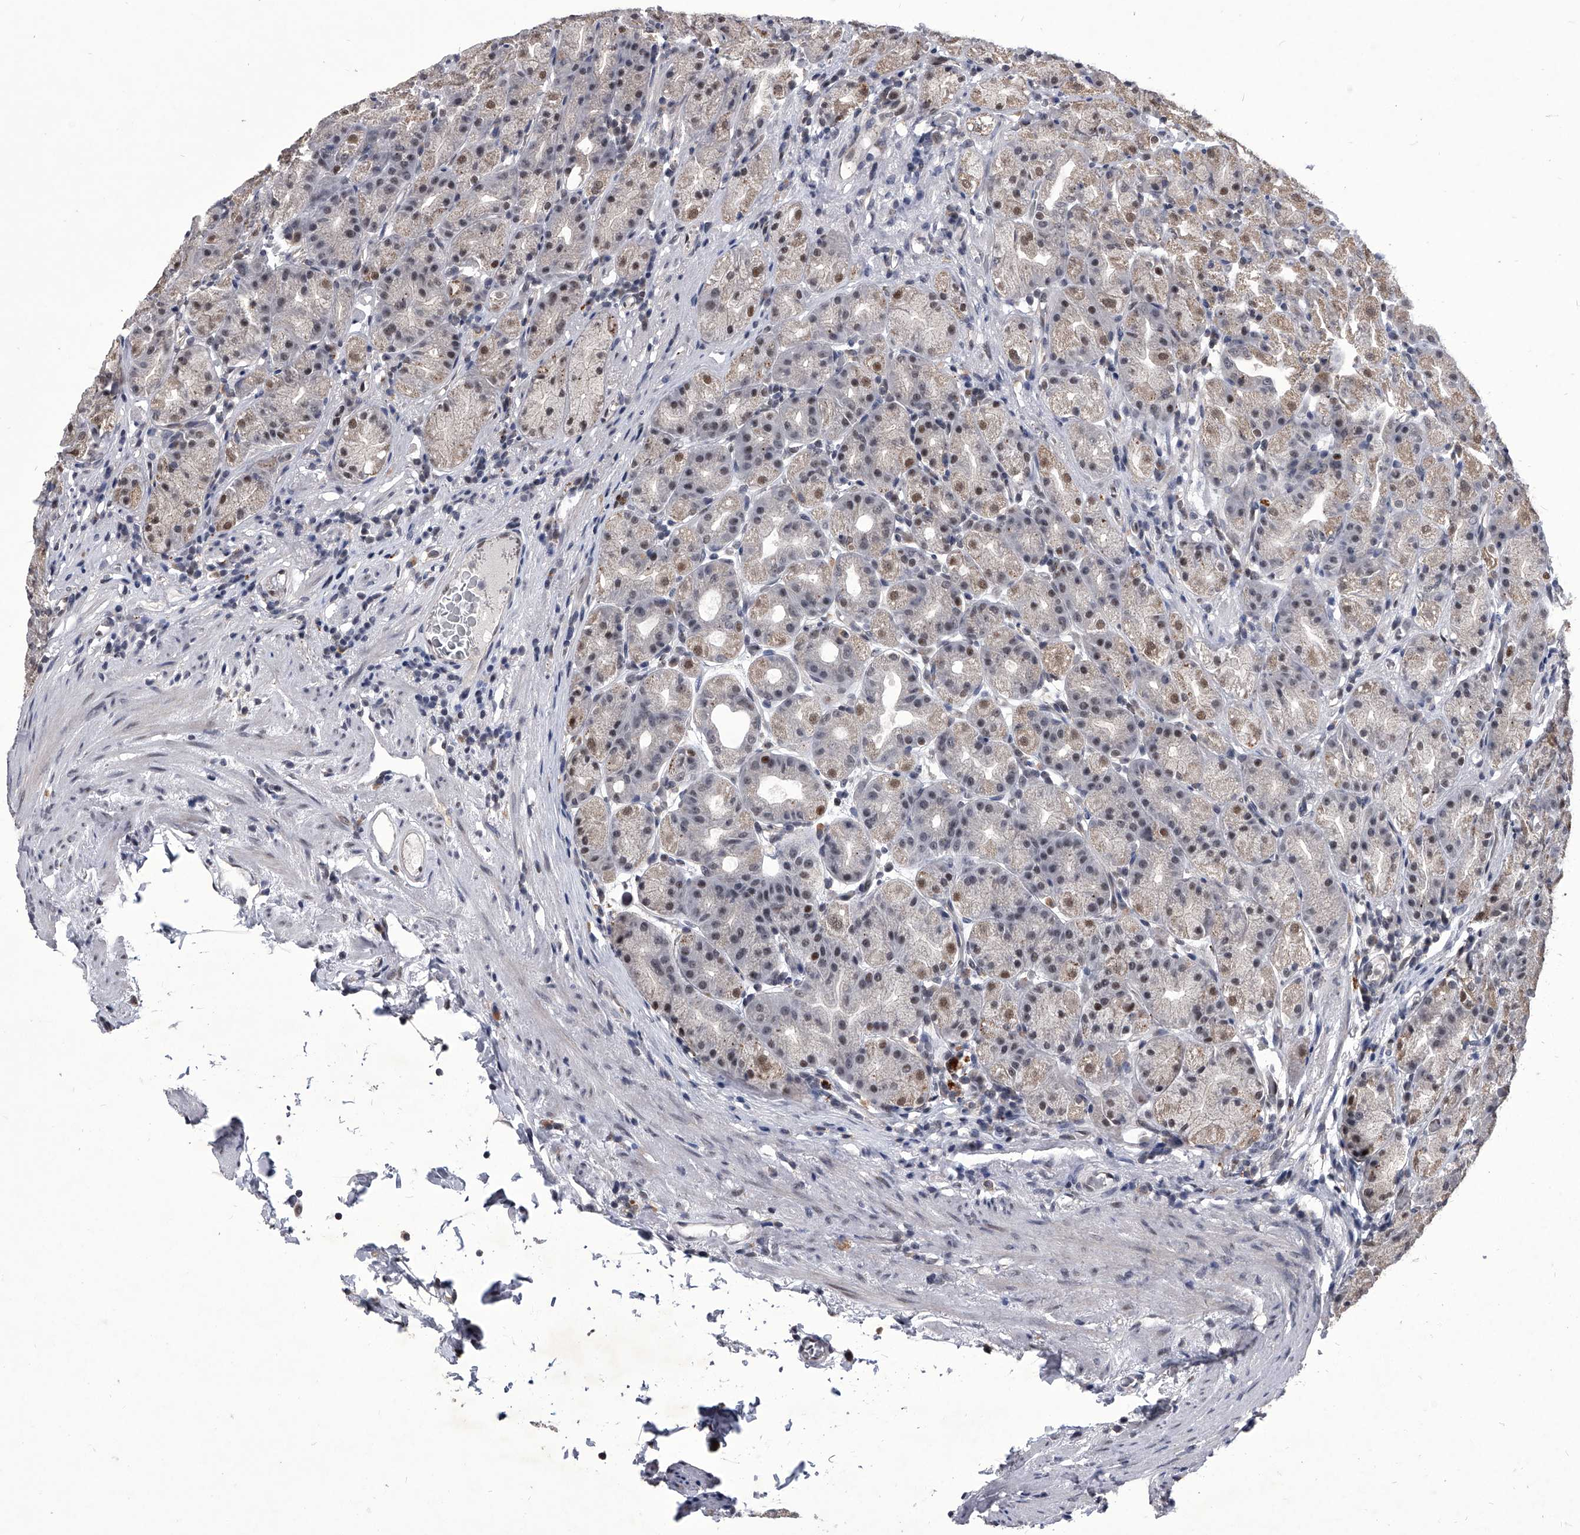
{"staining": {"intensity": "moderate", "quantity": "25%-75%", "location": "cytoplasmic/membranous,nuclear"}, "tissue": "stomach", "cell_type": "Glandular cells", "image_type": "normal", "snomed": [{"axis": "morphology", "description": "Normal tissue, NOS"}, {"axis": "topography", "description": "Stomach, upper"}], "caption": "This micrograph reveals IHC staining of normal stomach, with medium moderate cytoplasmic/membranous,nuclear staining in about 25%-75% of glandular cells.", "gene": "CMTR1", "patient": {"sex": "male", "age": 68}}